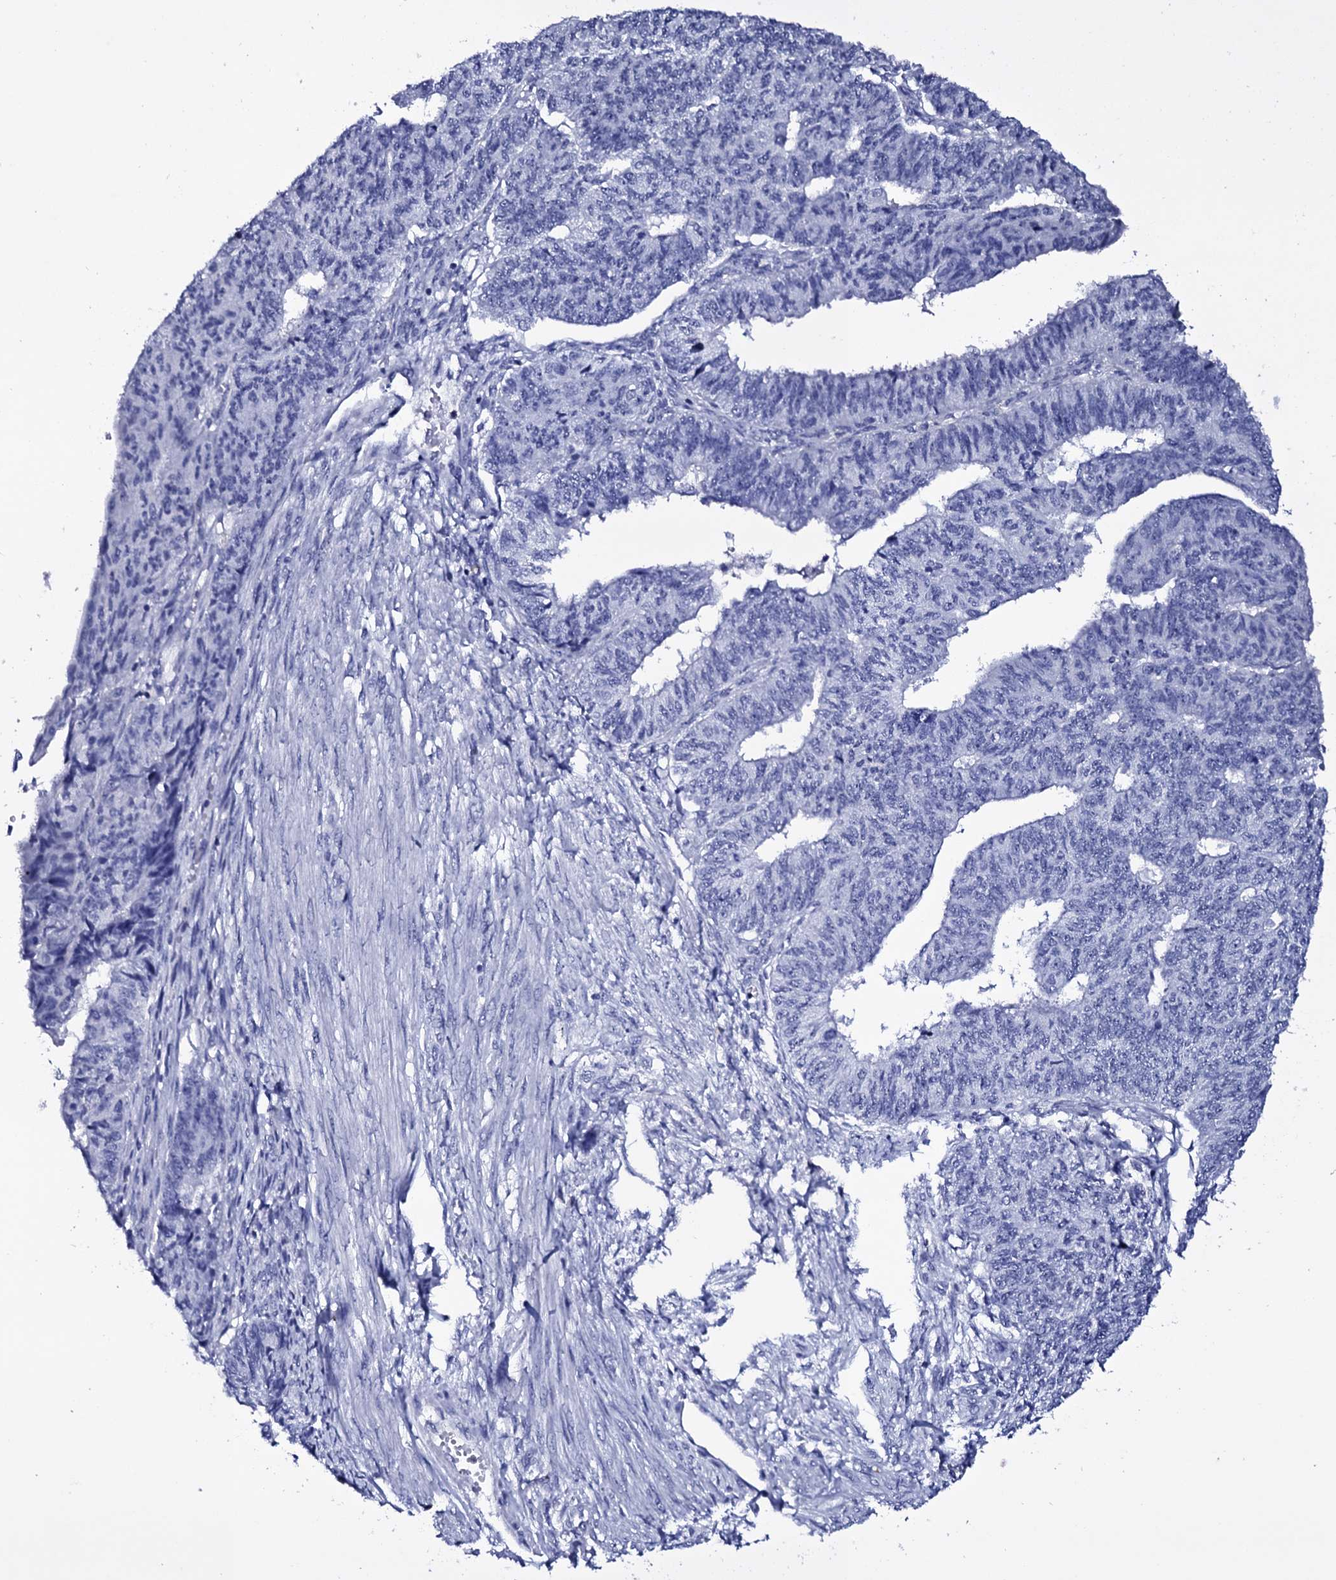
{"staining": {"intensity": "negative", "quantity": "none", "location": "none"}, "tissue": "endometrial cancer", "cell_type": "Tumor cells", "image_type": "cancer", "snomed": [{"axis": "morphology", "description": "Adenocarcinoma, NOS"}, {"axis": "topography", "description": "Endometrium"}], "caption": "Immunohistochemistry (IHC) of adenocarcinoma (endometrial) reveals no staining in tumor cells.", "gene": "ITPRID2", "patient": {"sex": "female", "age": 32}}